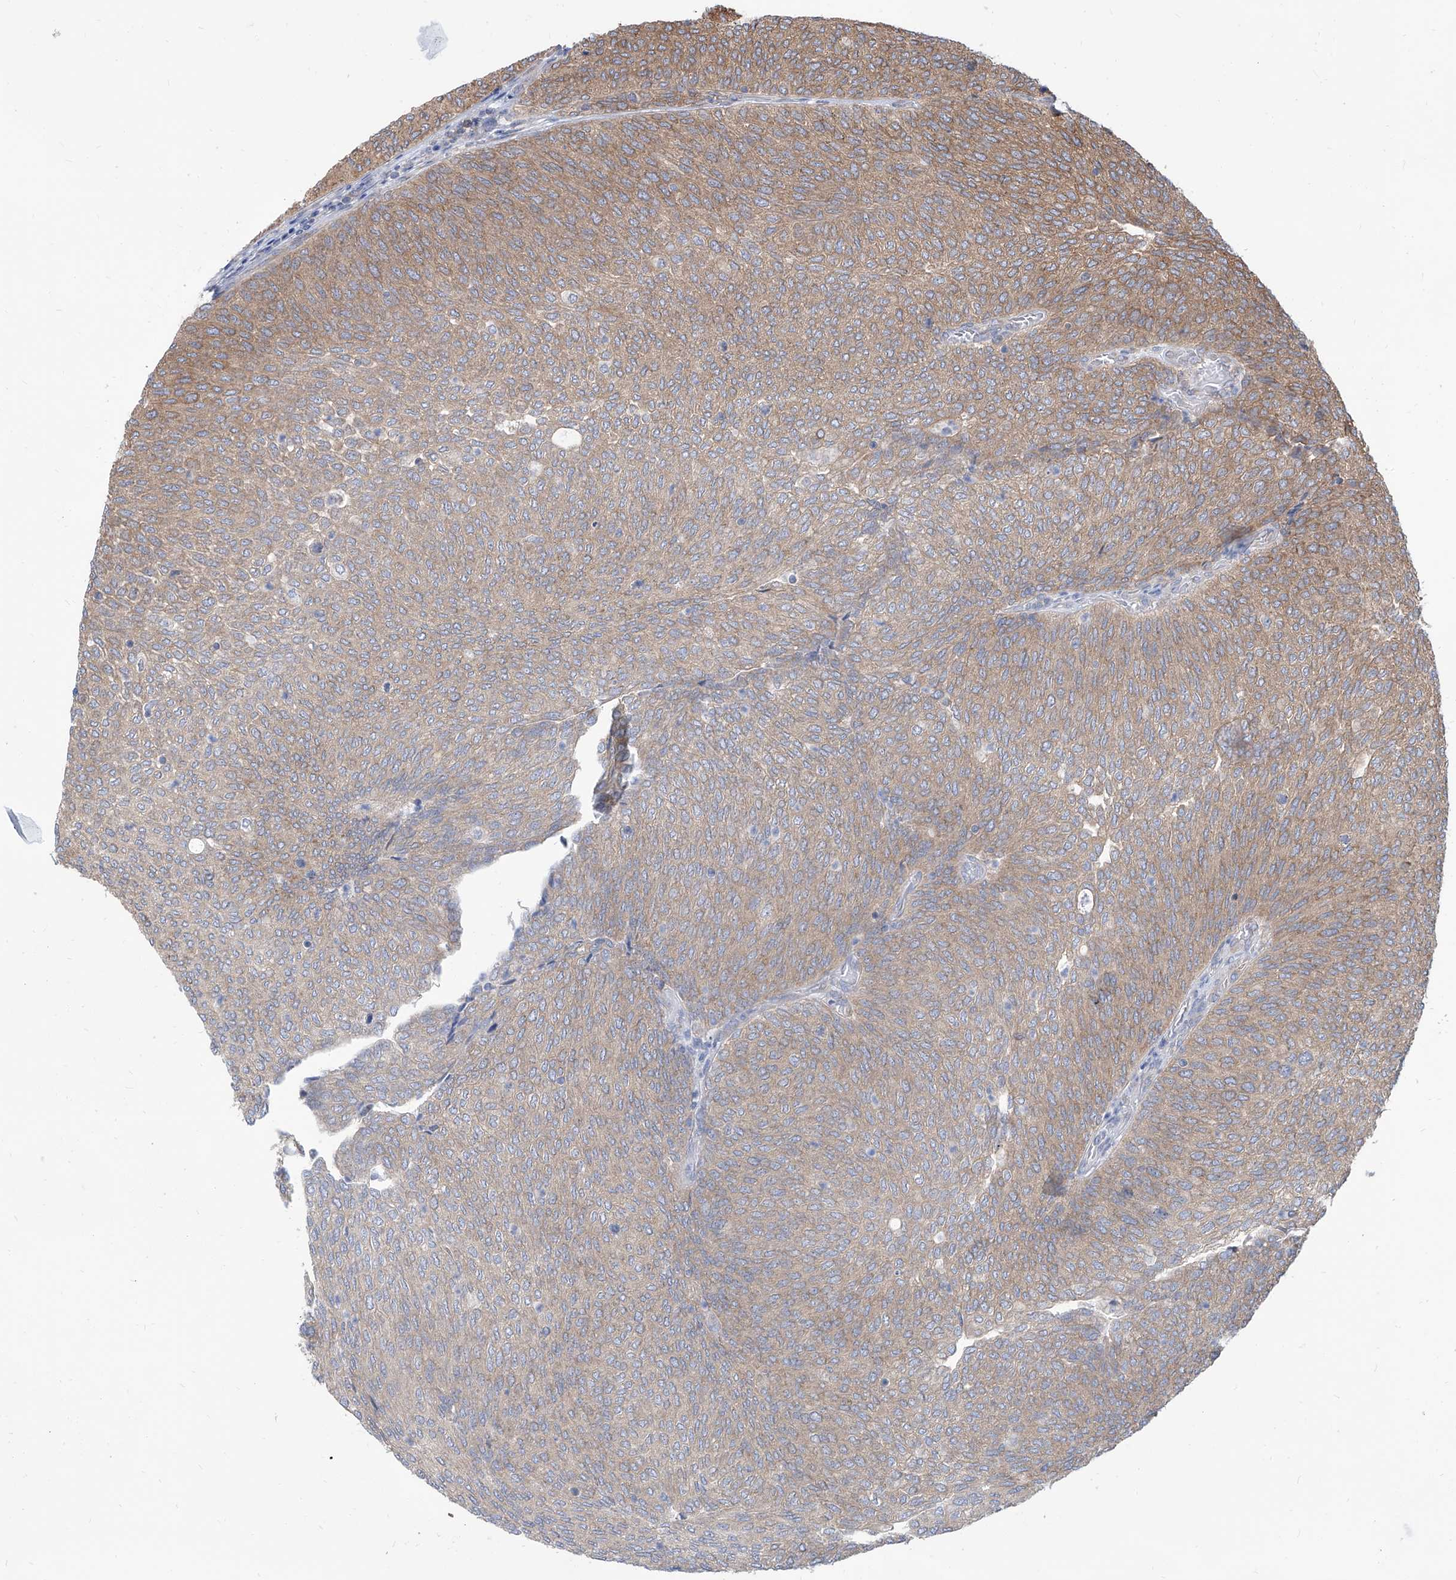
{"staining": {"intensity": "weak", "quantity": ">75%", "location": "cytoplasmic/membranous"}, "tissue": "urothelial cancer", "cell_type": "Tumor cells", "image_type": "cancer", "snomed": [{"axis": "morphology", "description": "Urothelial carcinoma, Low grade"}, {"axis": "topography", "description": "Urinary bladder"}], "caption": "Immunohistochemistry (DAB) staining of human urothelial cancer demonstrates weak cytoplasmic/membranous protein staining in about >75% of tumor cells.", "gene": "FAM83B", "patient": {"sex": "female", "age": 79}}